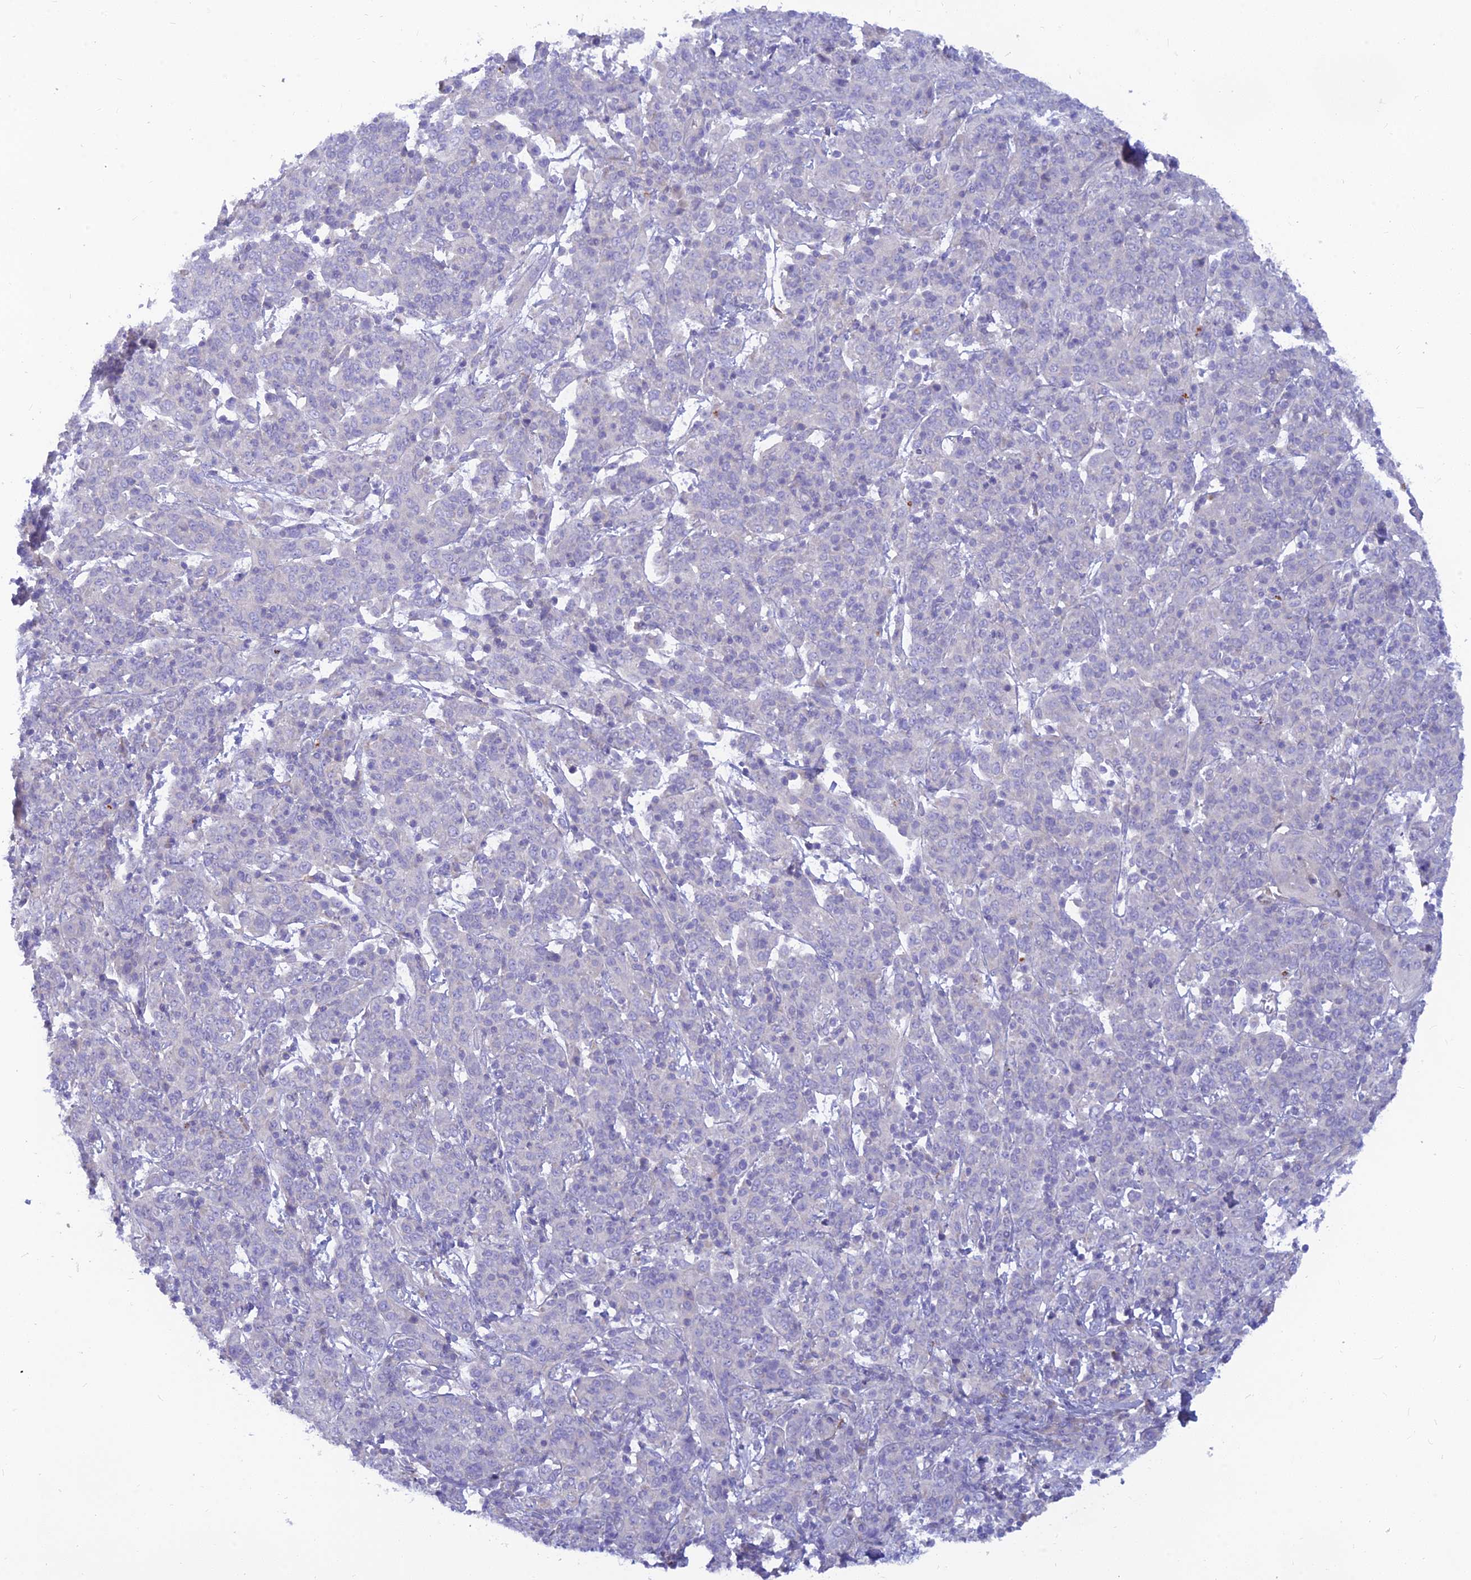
{"staining": {"intensity": "negative", "quantity": "none", "location": "none"}, "tissue": "cervical cancer", "cell_type": "Tumor cells", "image_type": "cancer", "snomed": [{"axis": "morphology", "description": "Squamous cell carcinoma, NOS"}, {"axis": "topography", "description": "Cervix"}], "caption": "The image reveals no significant expression in tumor cells of cervical cancer (squamous cell carcinoma).", "gene": "TMEM30B", "patient": {"sex": "female", "age": 67}}